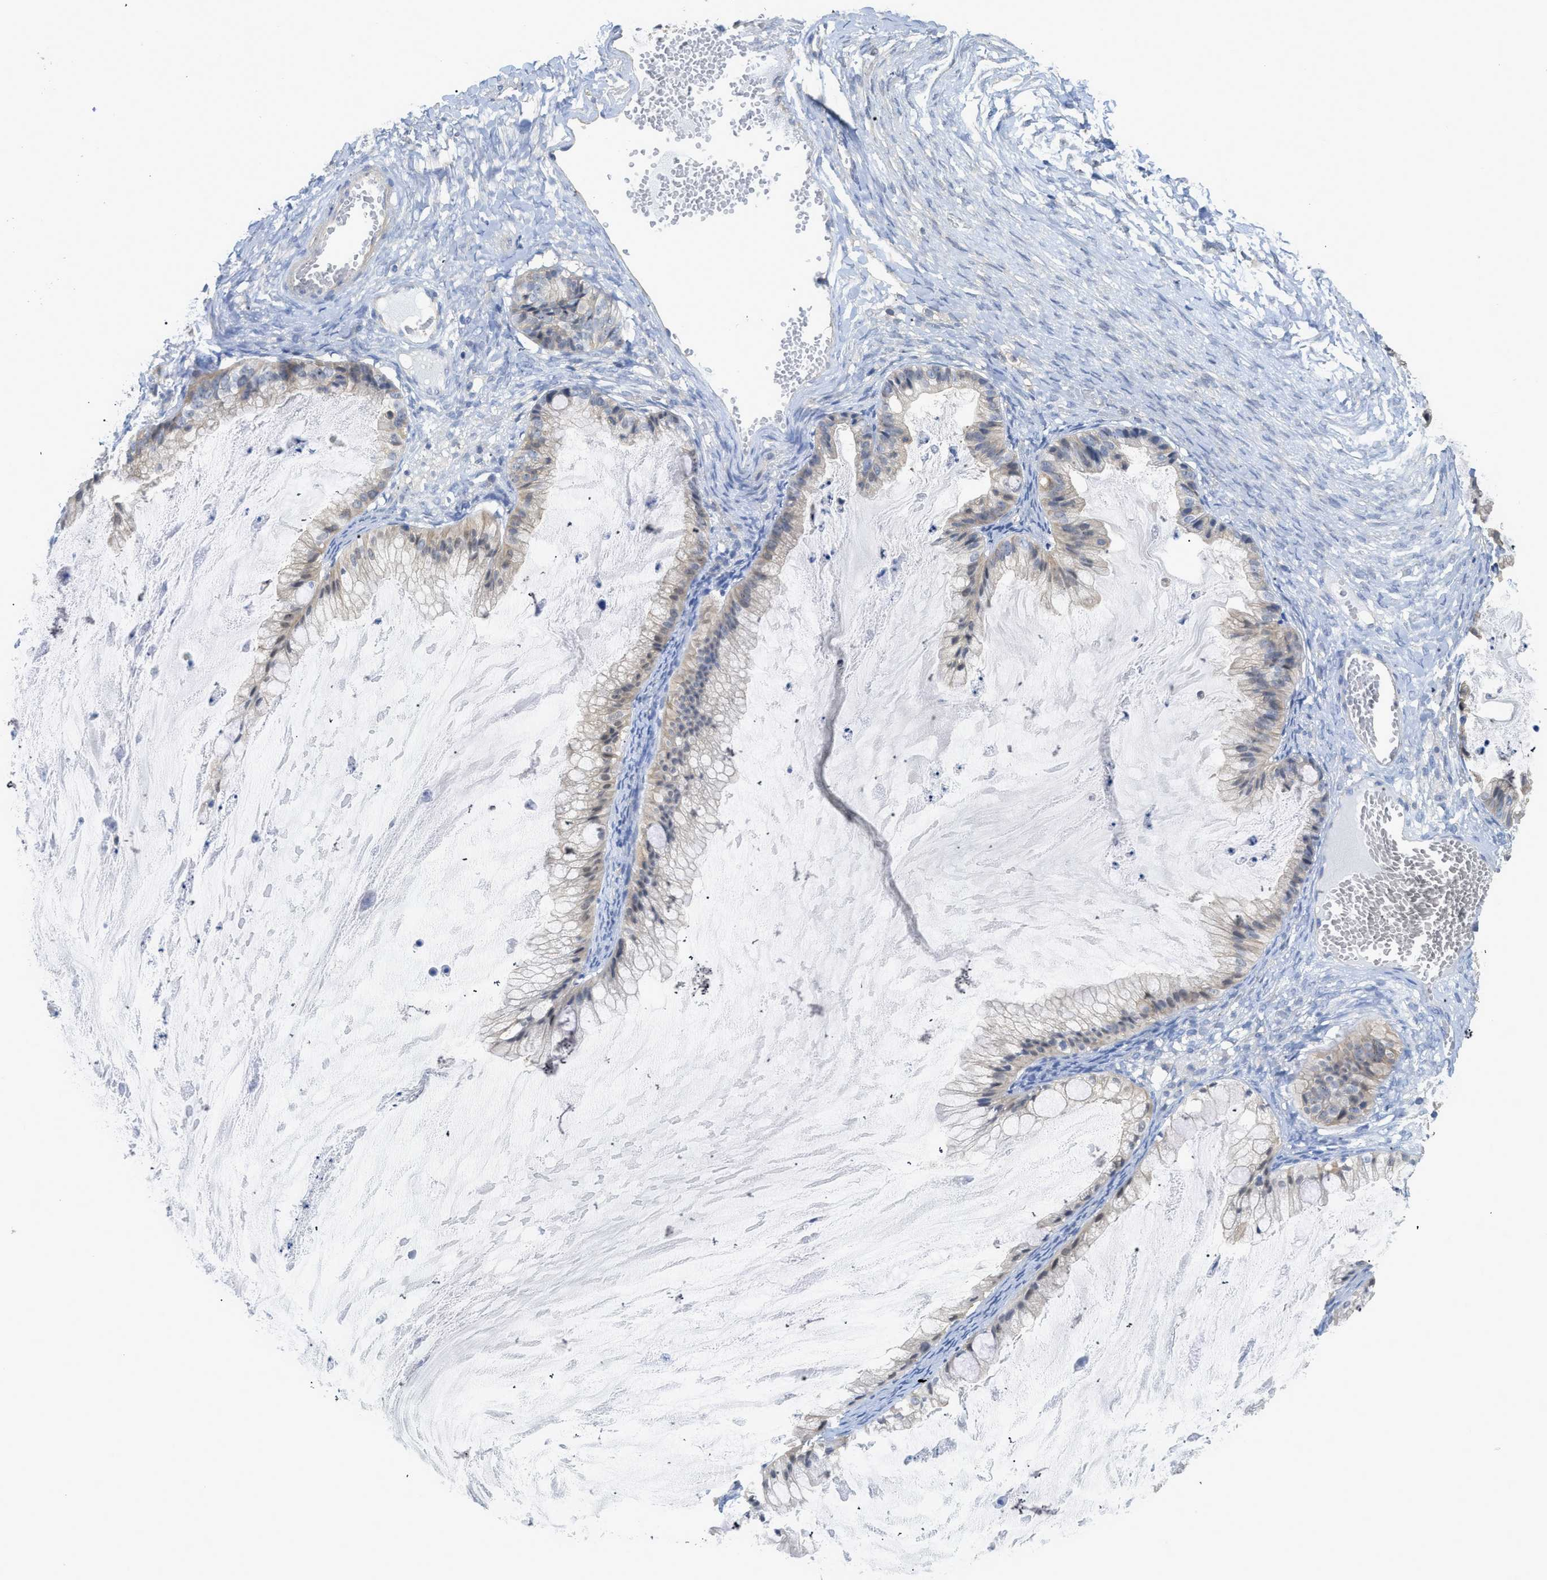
{"staining": {"intensity": "weak", "quantity": "25%-75%", "location": "cytoplasmic/membranous"}, "tissue": "ovarian cancer", "cell_type": "Tumor cells", "image_type": "cancer", "snomed": [{"axis": "morphology", "description": "Cystadenocarcinoma, mucinous, NOS"}, {"axis": "topography", "description": "Ovary"}], "caption": "Ovarian cancer stained with immunohistochemistry (IHC) shows weak cytoplasmic/membranous positivity in approximately 25%-75% of tumor cells.", "gene": "MYL3", "patient": {"sex": "female", "age": 57}}